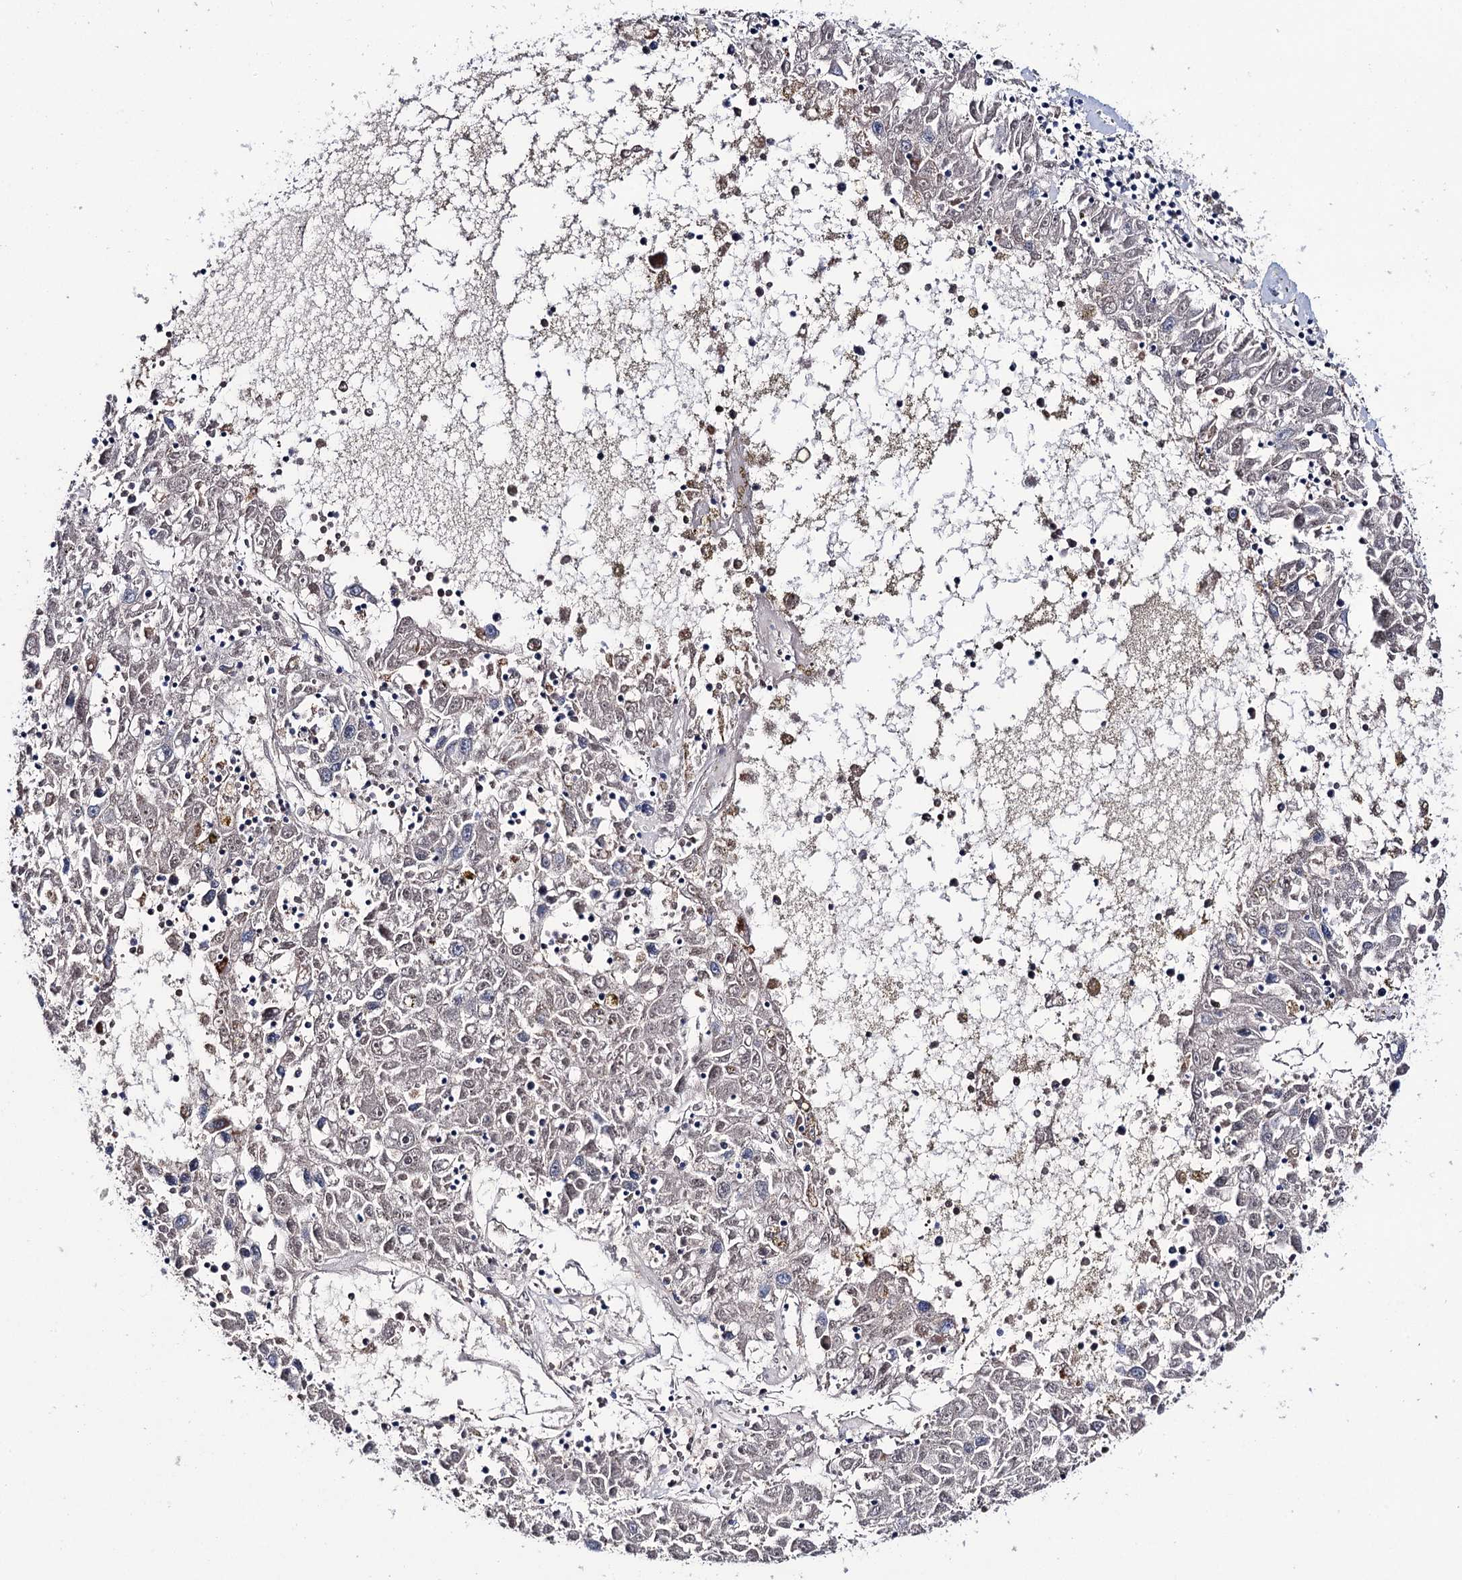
{"staining": {"intensity": "weak", "quantity": "<25%", "location": "cytoplasmic/membranous"}, "tissue": "liver cancer", "cell_type": "Tumor cells", "image_type": "cancer", "snomed": [{"axis": "morphology", "description": "Carcinoma, Hepatocellular, NOS"}, {"axis": "topography", "description": "Liver"}], "caption": "A histopathology image of liver hepatocellular carcinoma stained for a protein reveals no brown staining in tumor cells. (Immunohistochemistry, brightfield microscopy, high magnification).", "gene": "PPP1R32", "patient": {"sex": "male", "age": 49}}